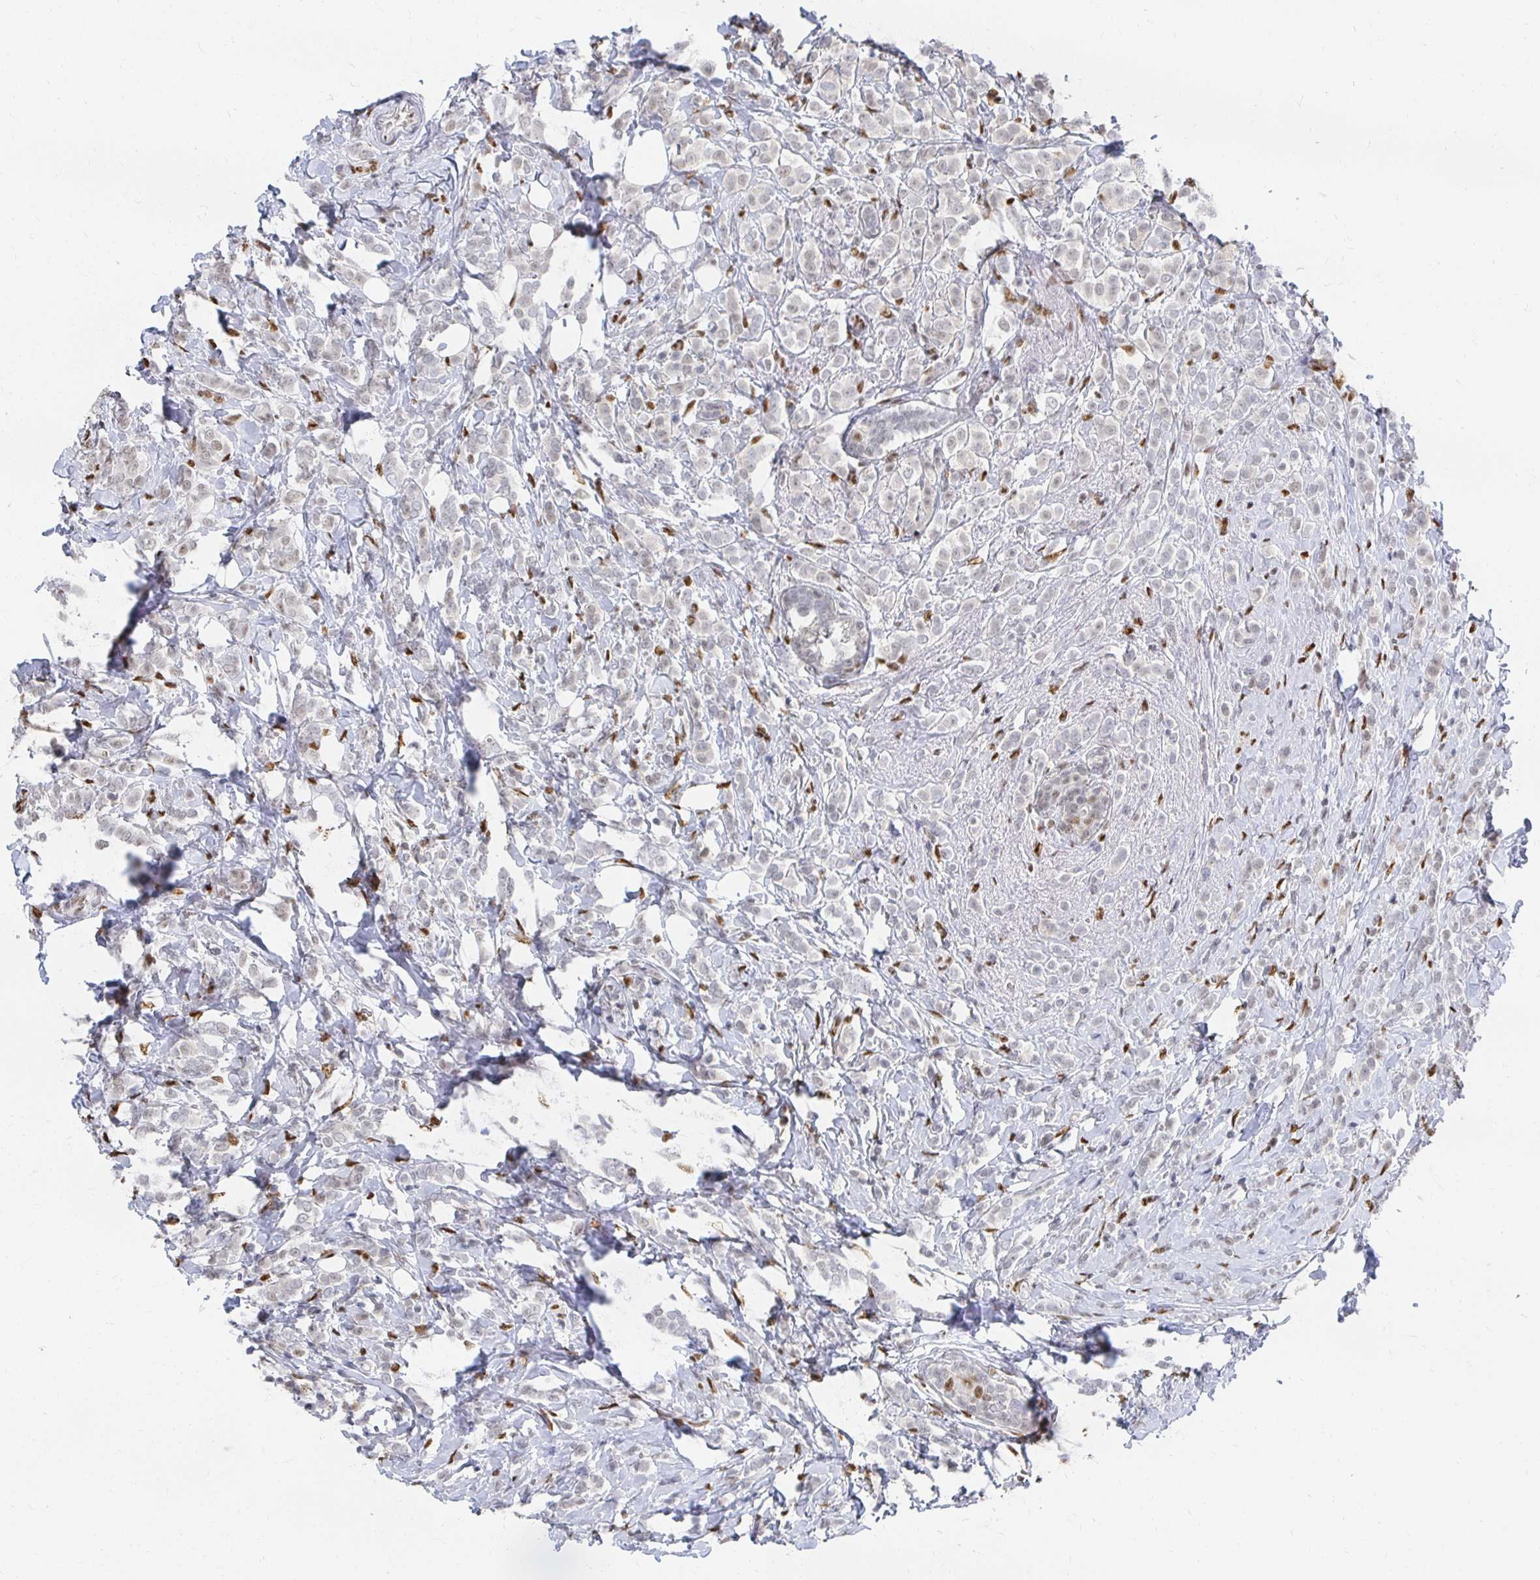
{"staining": {"intensity": "negative", "quantity": "none", "location": "none"}, "tissue": "breast cancer", "cell_type": "Tumor cells", "image_type": "cancer", "snomed": [{"axis": "morphology", "description": "Lobular carcinoma"}, {"axis": "topography", "description": "Breast"}], "caption": "Histopathology image shows no significant protein staining in tumor cells of breast cancer. (DAB (3,3'-diaminobenzidine) immunohistochemistry with hematoxylin counter stain).", "gene": "CLIC3", "patient": {"sex": "female", "age": 49}}